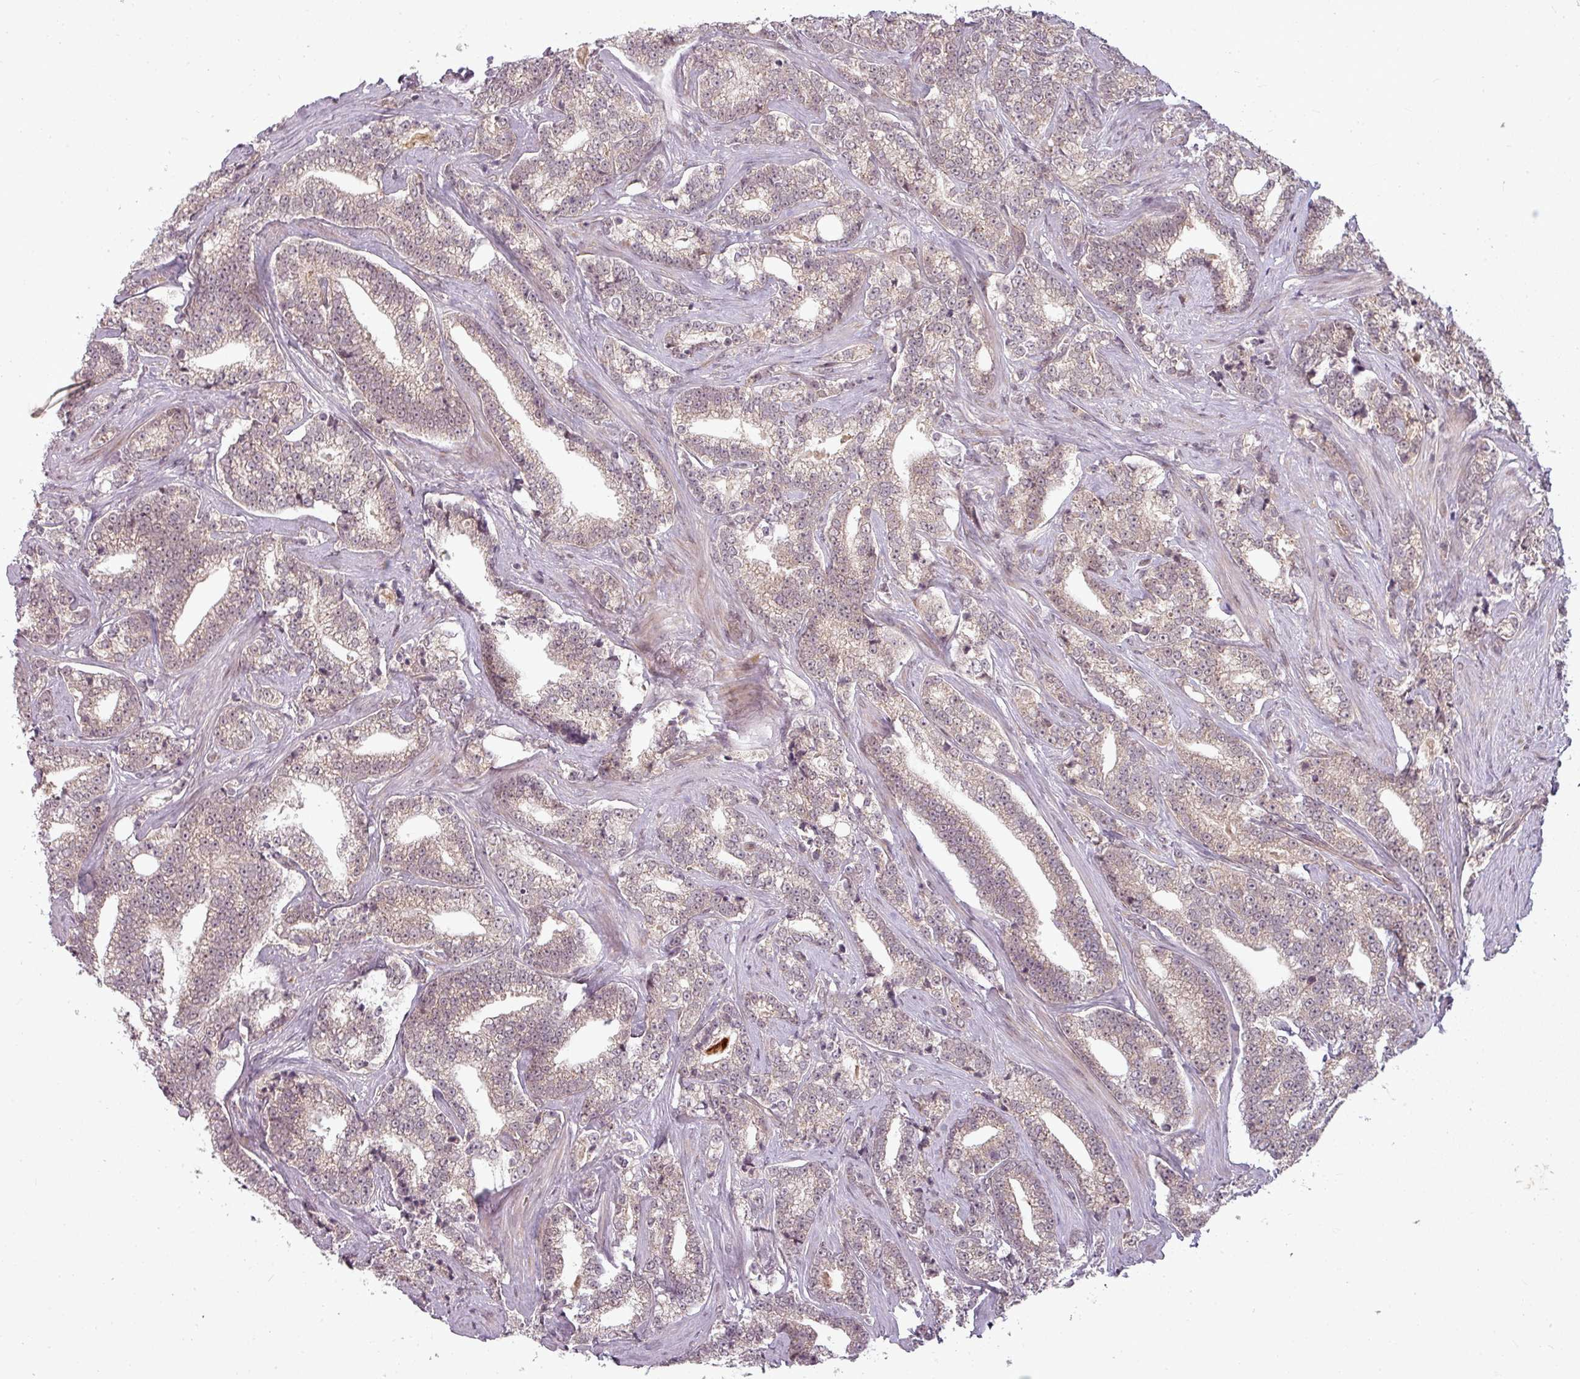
{"staining": {"intensity": "weak", "quantity": "25%-75%", "location": "cytoplasmic/membranous"}, "tissue": "prostate cancer", "cell_type": "Tumor cells", "image_type": "cancer", "snomed": [{"axis": "morphology", "description": "Adenocarcinoma, High grade"}, {"axis": "topography", "description": "Prostate"}], "caption": "This image reveals IHC staining of human prostate cancer (adenocarcinoma (high-grade)), with low weak cytoplasmic/membranous expression in approximately 25%-75% of tumor cells.", "gene": "CLIC1", "patient": {"sex": "male", "age": 67}}